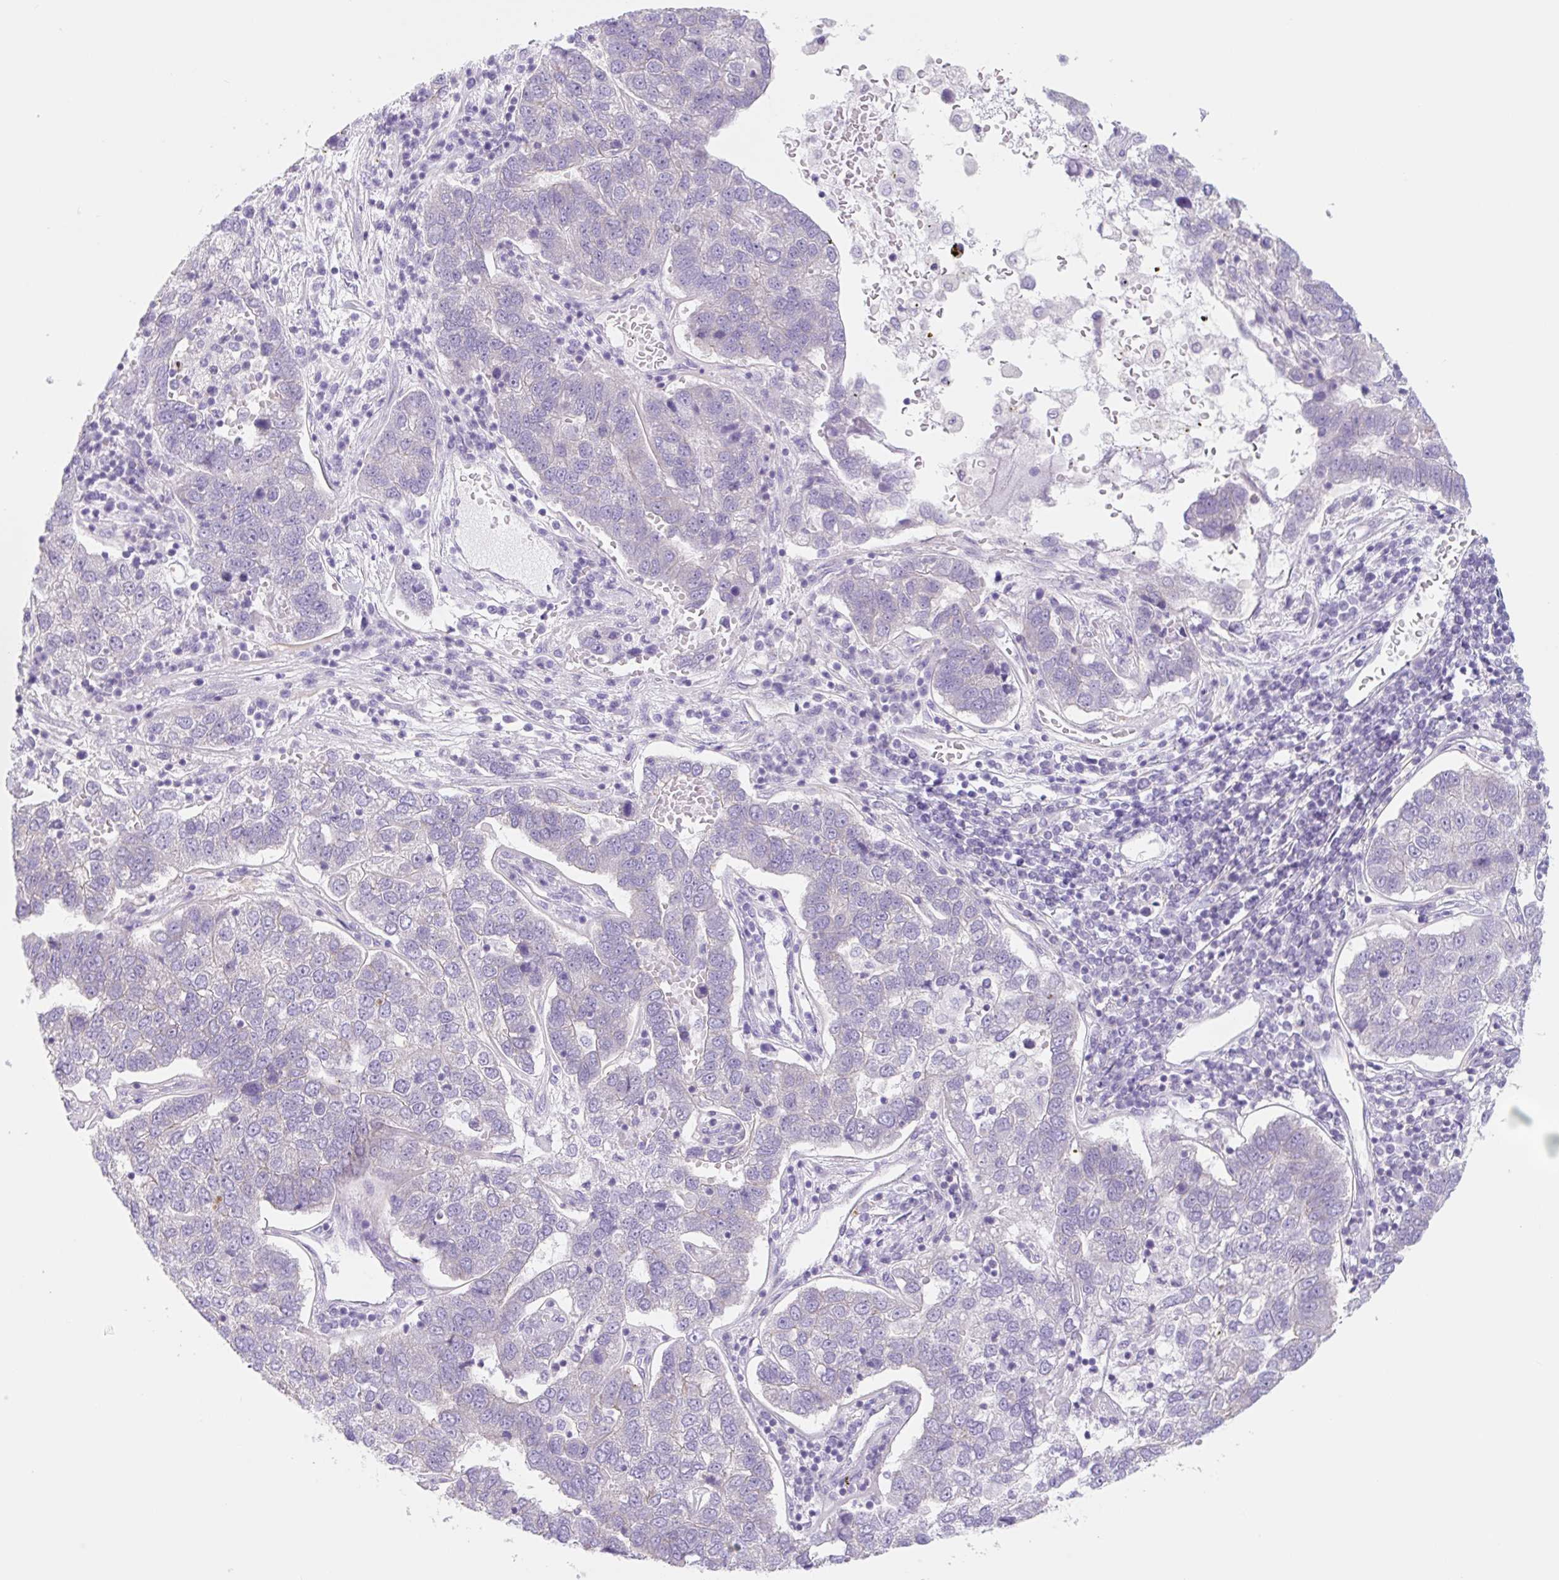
{"staining": {"intensity": "negative", "quantity": "none", "location": "none"}, "tissue": "pancreatic cancer", "cell_type": "Tumor cells", "image_type": "cancer", "snomed": [{"axis": "morphology", "description": "Adenocarcinoma, NOS"}, {"axis": "topography", "description": "Pancreas"}], "caption": "This is a image of IHC staining of pancreatic cancer, which shows no positivity in tumor cells.", "gene": "LYVE1", "patient": {"sex": "female", "age": 61}}